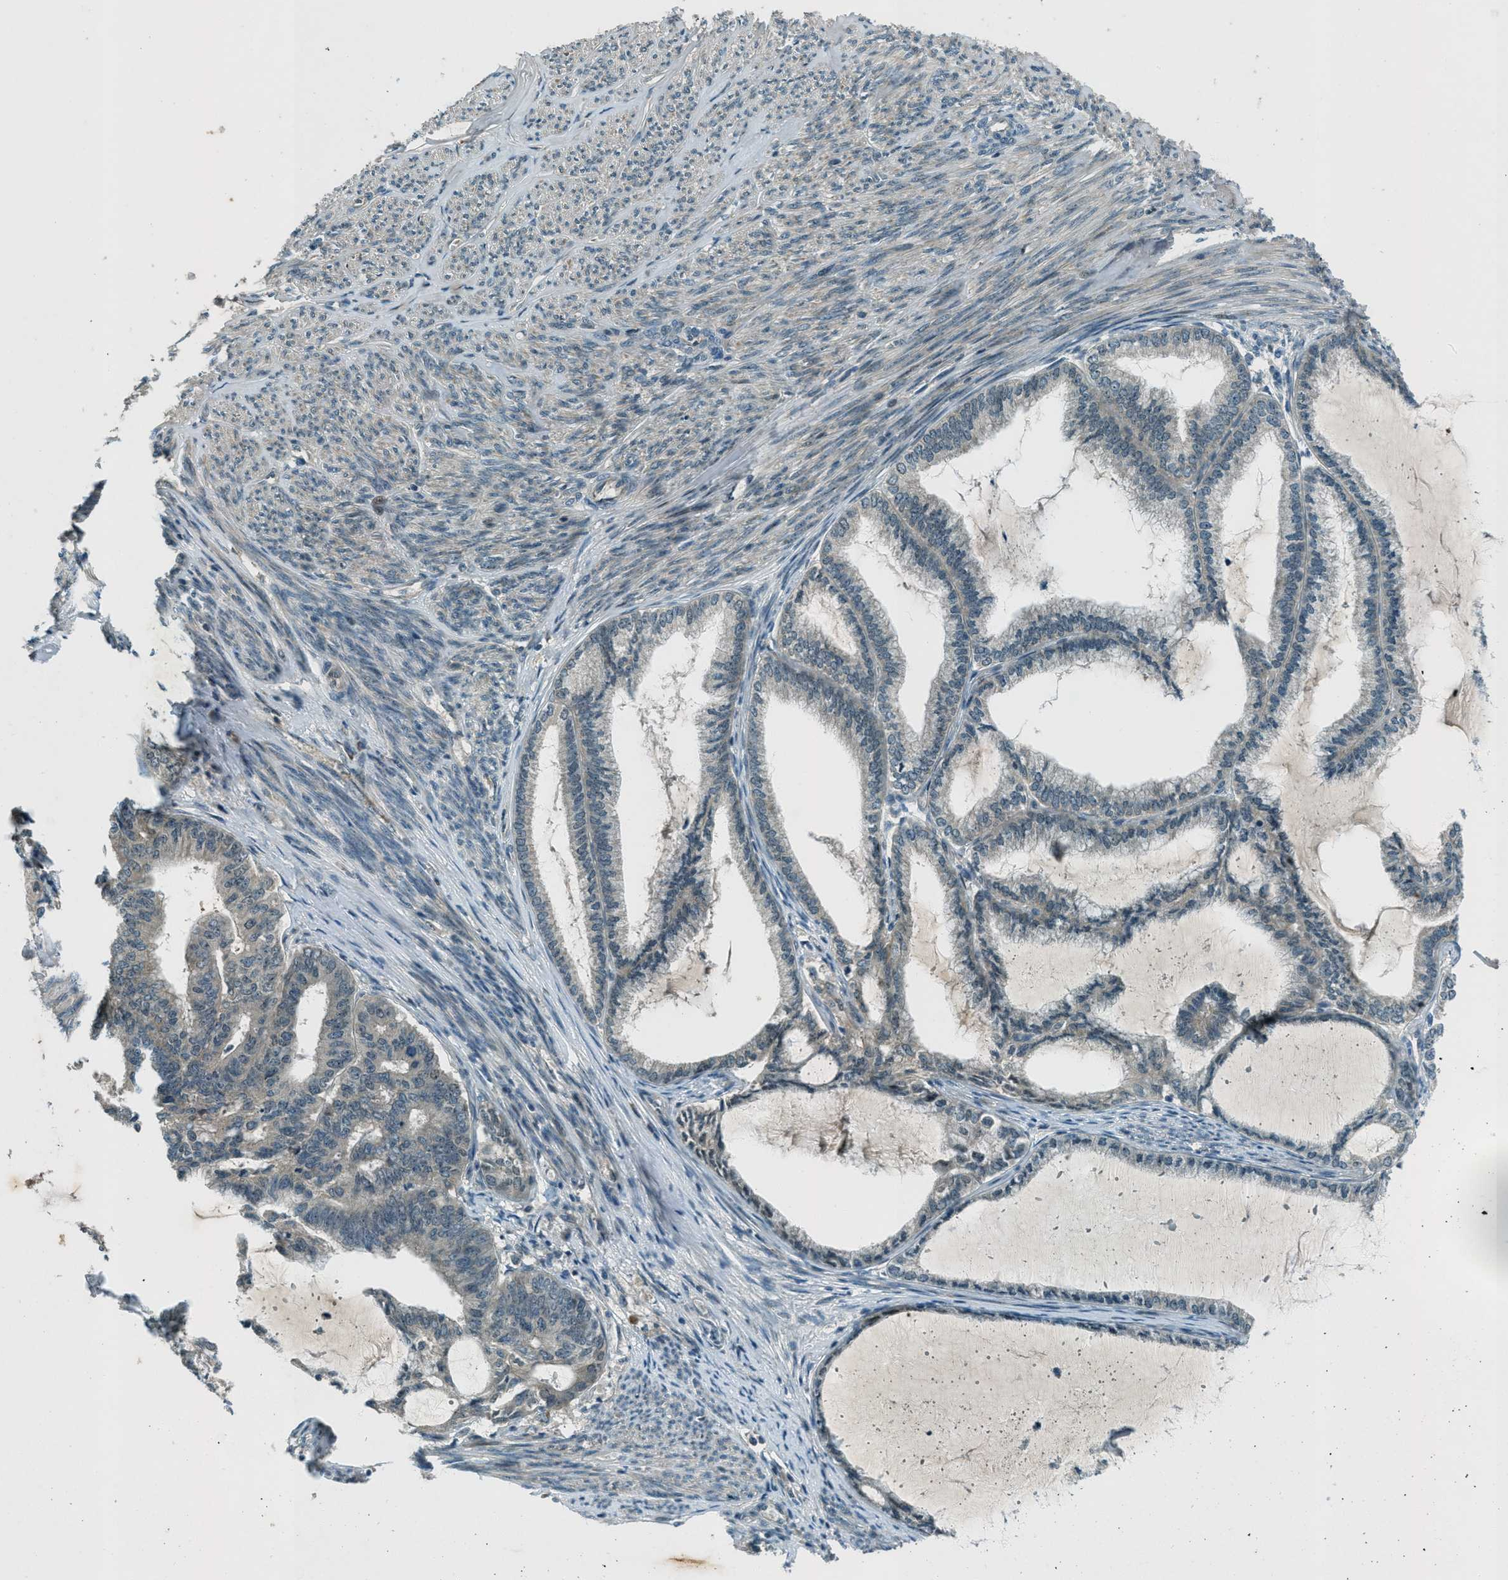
{"staining": {"intensity": "negative", "quantity": "none", "location": "none"}, "tissue": "endometrial cancer", "cell_type": "Tumor cells", "image_type": "cancer", "snomed": [{"axis": "morphology", "description": "Adenocarcinoma, NOS"}, {"axis": "topography", "description": "Endometrium"}], "caption": "DAB immunohistochemical staining of human adenocarcinoma (endometrial) displays no significant positivity in tumor cells.", "gene": "STK11", "patient": {"sex": "female", "age": 86}}